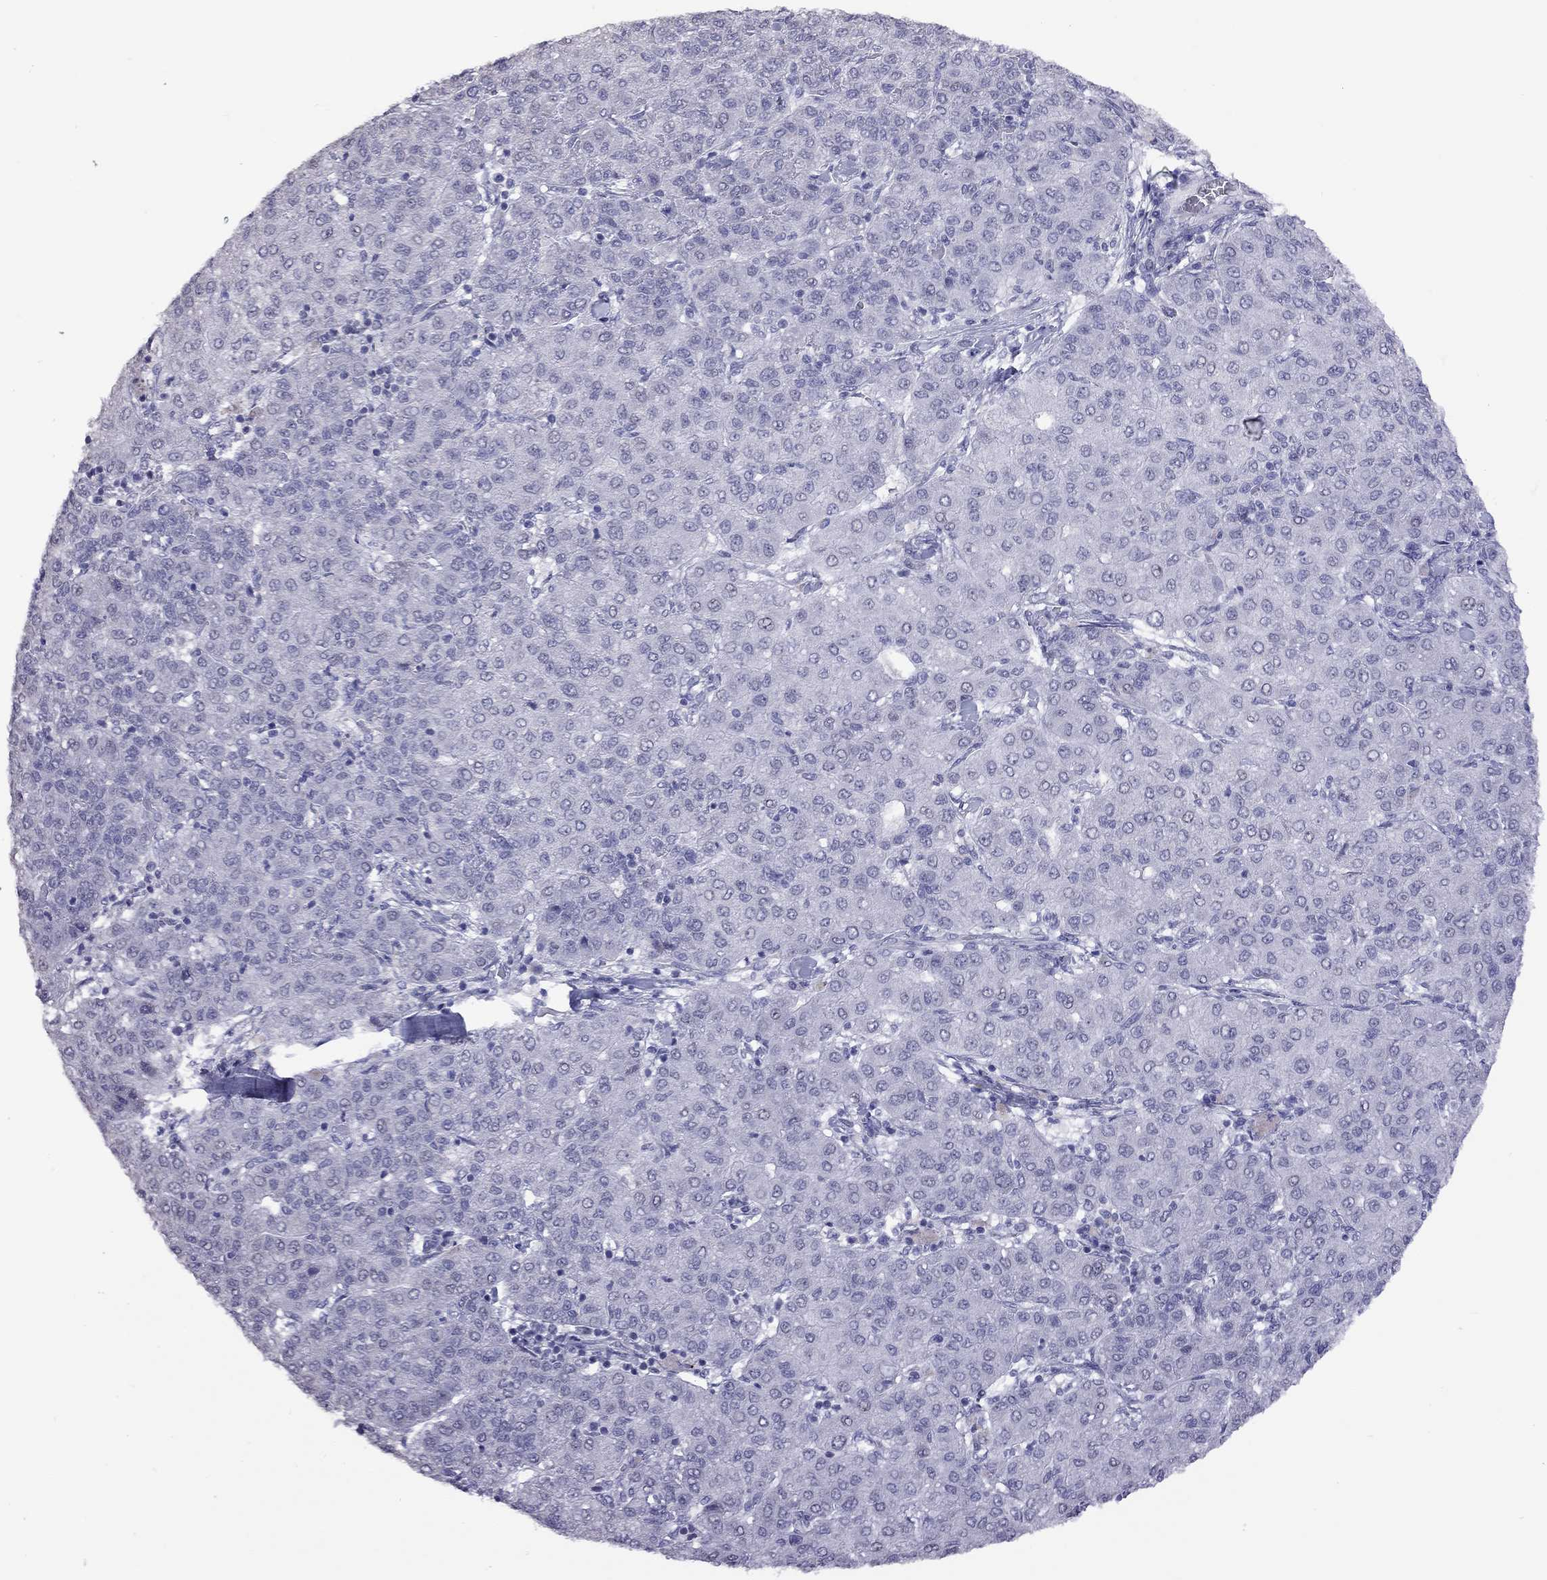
{"staining": {"intensity": "negative", "quantity": "none", "location": "none"}, "tissue": "liver cancer", "cell_type": "Tumor cells", "image_type": "cancer", "snomed": [{"axis": "morphology", "description": "Carcinoma, Hepatocellular, NOS"}, {"axis": "topography", "description": "Liver"}], "caption": "Immunohistochemical staining of liver hepatocellular carcinoma demonstrates no significant positivity in tumor cells.", "gene": "HES5", "patient": {"sex": "male", "age": 65}}